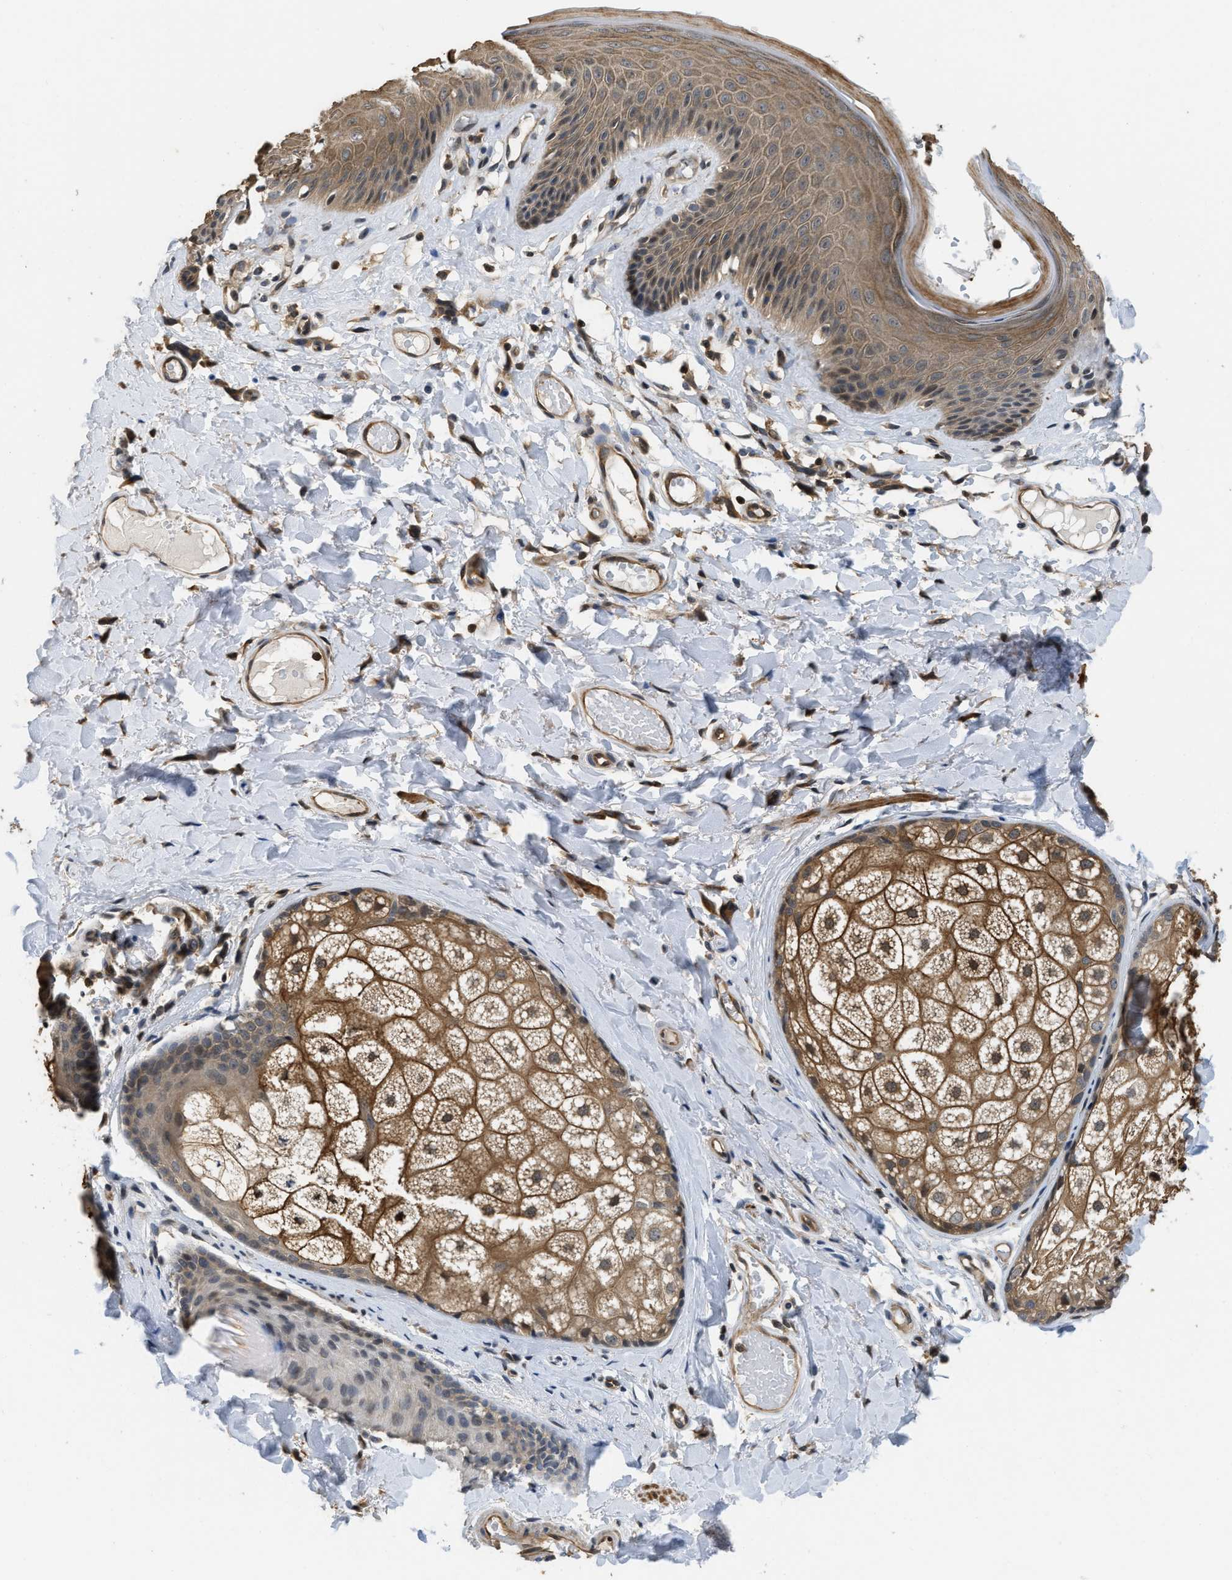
{"staining": {"intensity": "moderate", "quantity": "25%-75%", "location": "cytoplasmic/membranous"}, "tissue": "skin", "cell_type": "Epidermal cells", "image_type": "normal", "snomed": [{"axis": "morphology", "description": "Normal tissue, NOS"}, {"axis": "topography", "description": "Vulva"}], "caption": "The photomicrograph displays a brown stain indicating the presence of a protein in the cytoplasmic/membranous of epidermal cells in skin. (DAB (3,3'-diaminobenzidine) = brown stain, brightfield microscopy at high magnification).", "gene": "TES", "patient": {"sex": "female", "age": 73}}